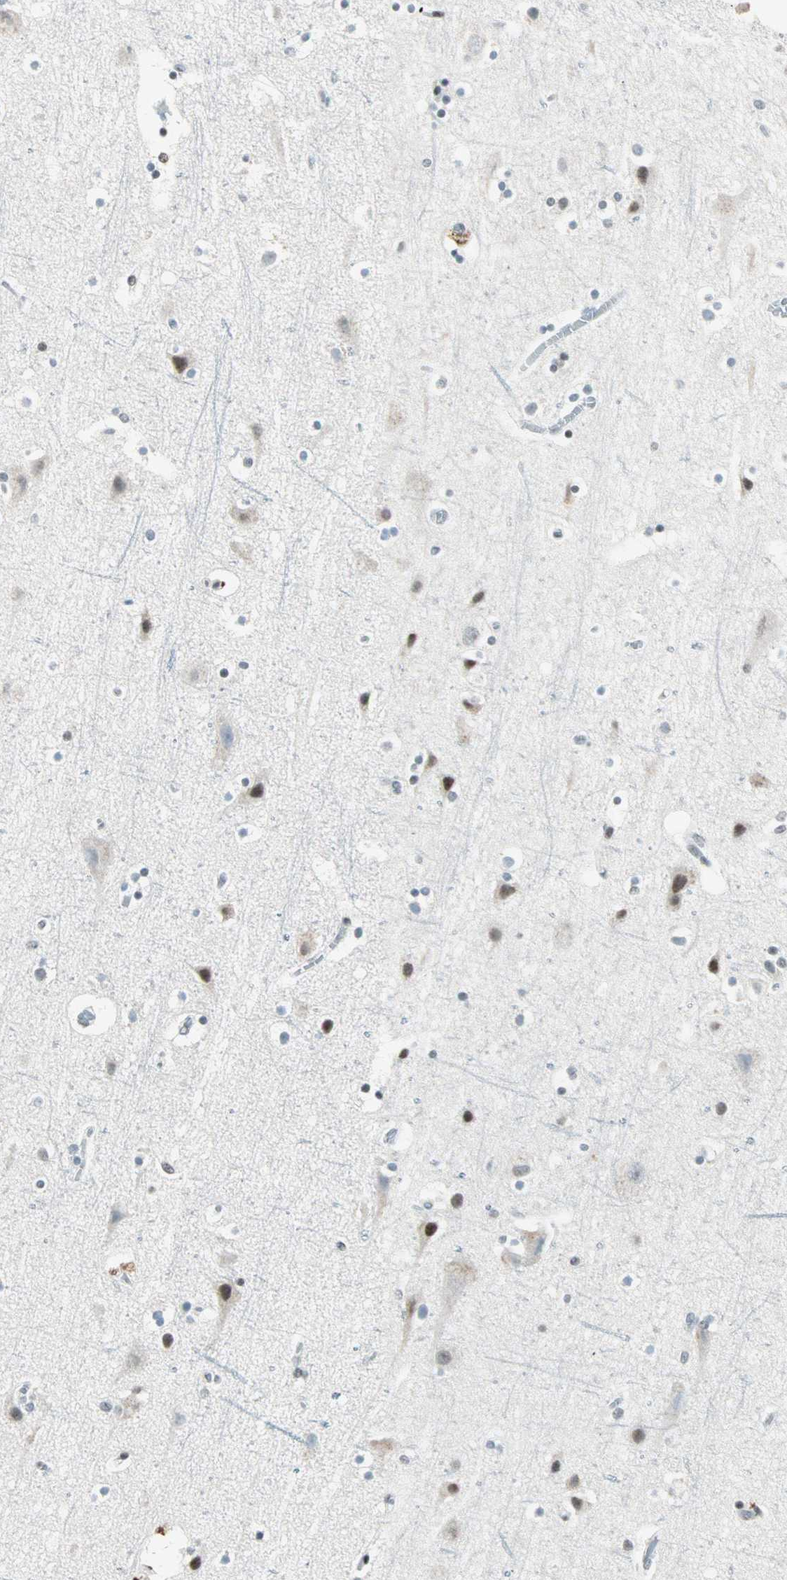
{"staining": {"intensity": "negative", "quantity": "none", "location": "none"}, "tissue": "cerebral cortex", "cell_type": "Endothelial cells", "image_type": "normal", "snomed": [{"axis": "morphology", "description": "Normal tissue, NOS"}, {"axis": "topography", "description": "Cerebral cortex"}], "caption": "Immunohistochemistry (IHC) micrograph of unremarkable human cerebral cortex stained for a protein (brown), which displays no expression in endothelial cells. (DAB (3,3'-diaminobenzidine) IHC visualized using brightfield microscopy, high magnification).", "gene": "SIN3A", "patient": {"sex": "male", "age": 45}}